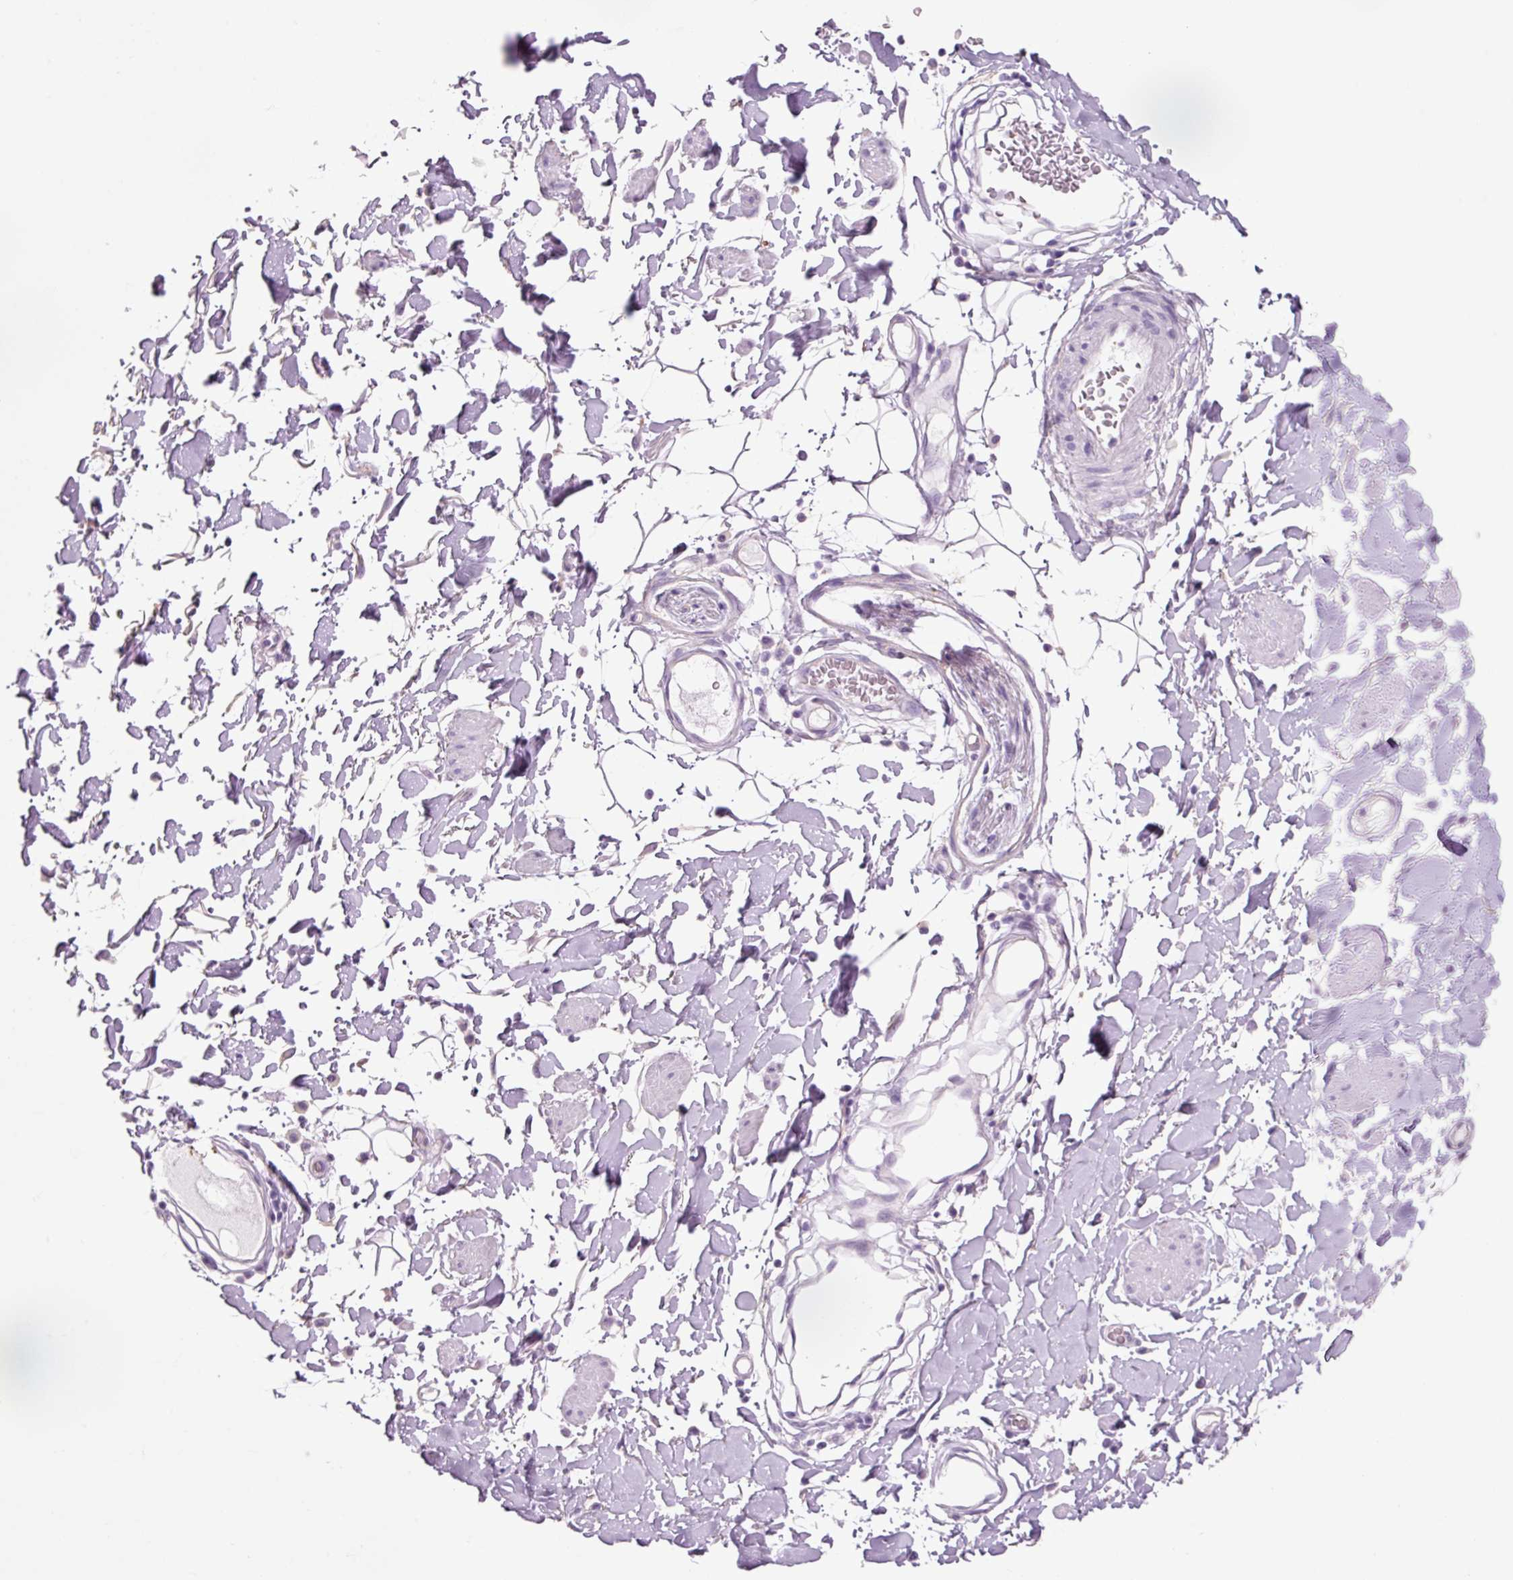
{"staining": {"intensity": "negative", "quantity": "none", "location": "none"}, "tissue": "adipose tissue", "cell_type": "Adipocytes", "image_type": "normal", "snomed": [{"axis": "morphology", "description": "Normal tissue, NOS"}, {"axis": "topography", "description": "Vulva"}, {"axis": "topography", "description": "Peripheral nerve tissue"}], "caption": "Immunohistochemistry image of normal human adipose tissue stained for a protein (brown), which shows no positivity in adipocytes. Brightfield microscopy of immunohistochemistry stained with DAB (brown) and hematoxylin (blue), captured at high magnification.", "gene": "HSPA4L", "patient": {"sex": "female", "age": 68}}